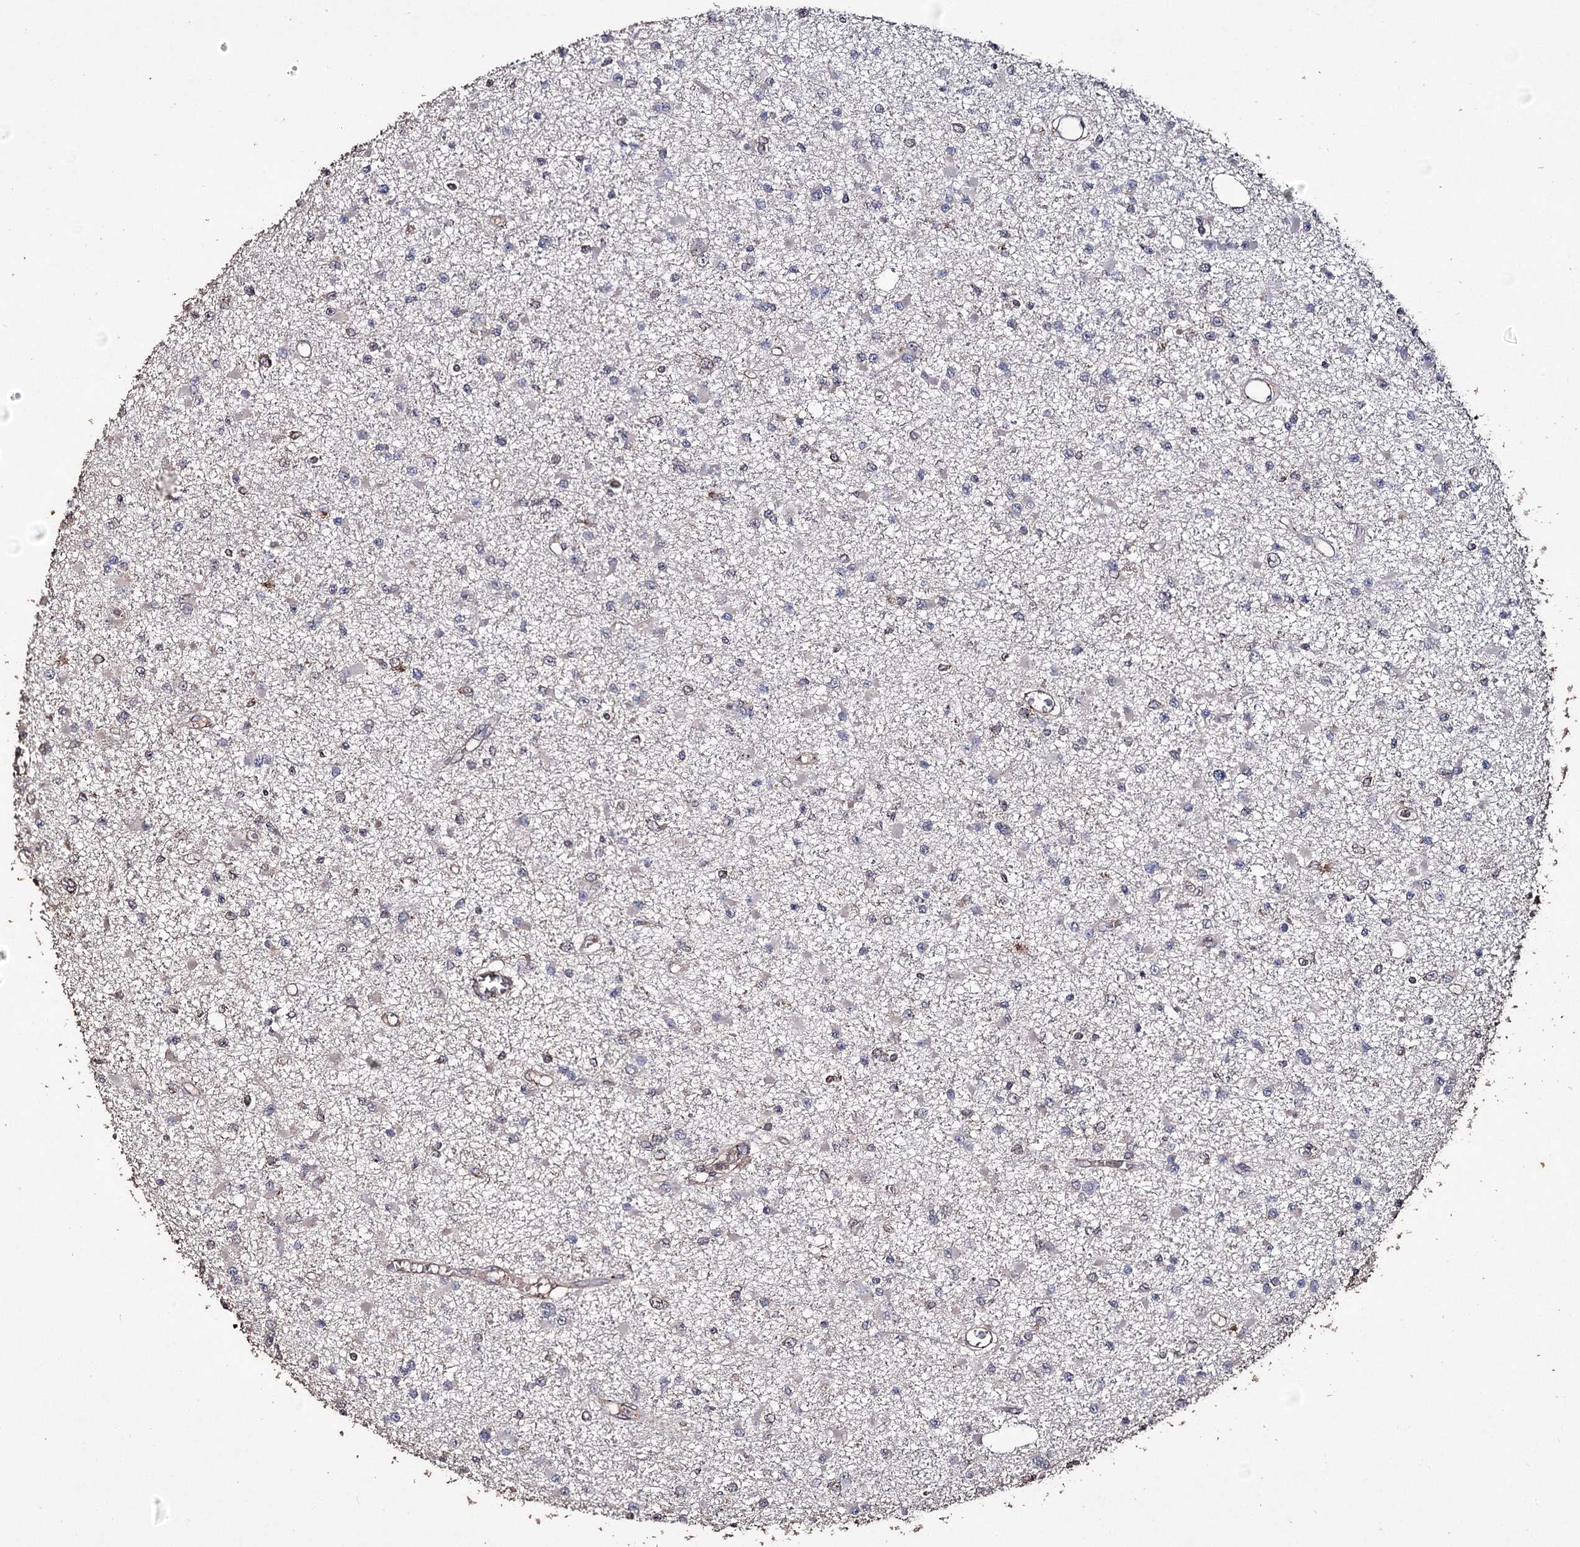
{"staining": {"intensity": "negative", "quantity": "none", "location": "none"}, "tissue": "glioma", "cell_type": "Tumor cells", "image_type": "cancer", "snomed": [{"axis": "morphology", "description": "Glioma, malignant, Low grade"}, {"axis": "topography", "description": "Brain"}], "caption": "Immunohistochemical staining of human glioma reveals no significant expression in tumor cells.", "gene": "ZNF662", "patient": {"sex": "female", "age": 22}}